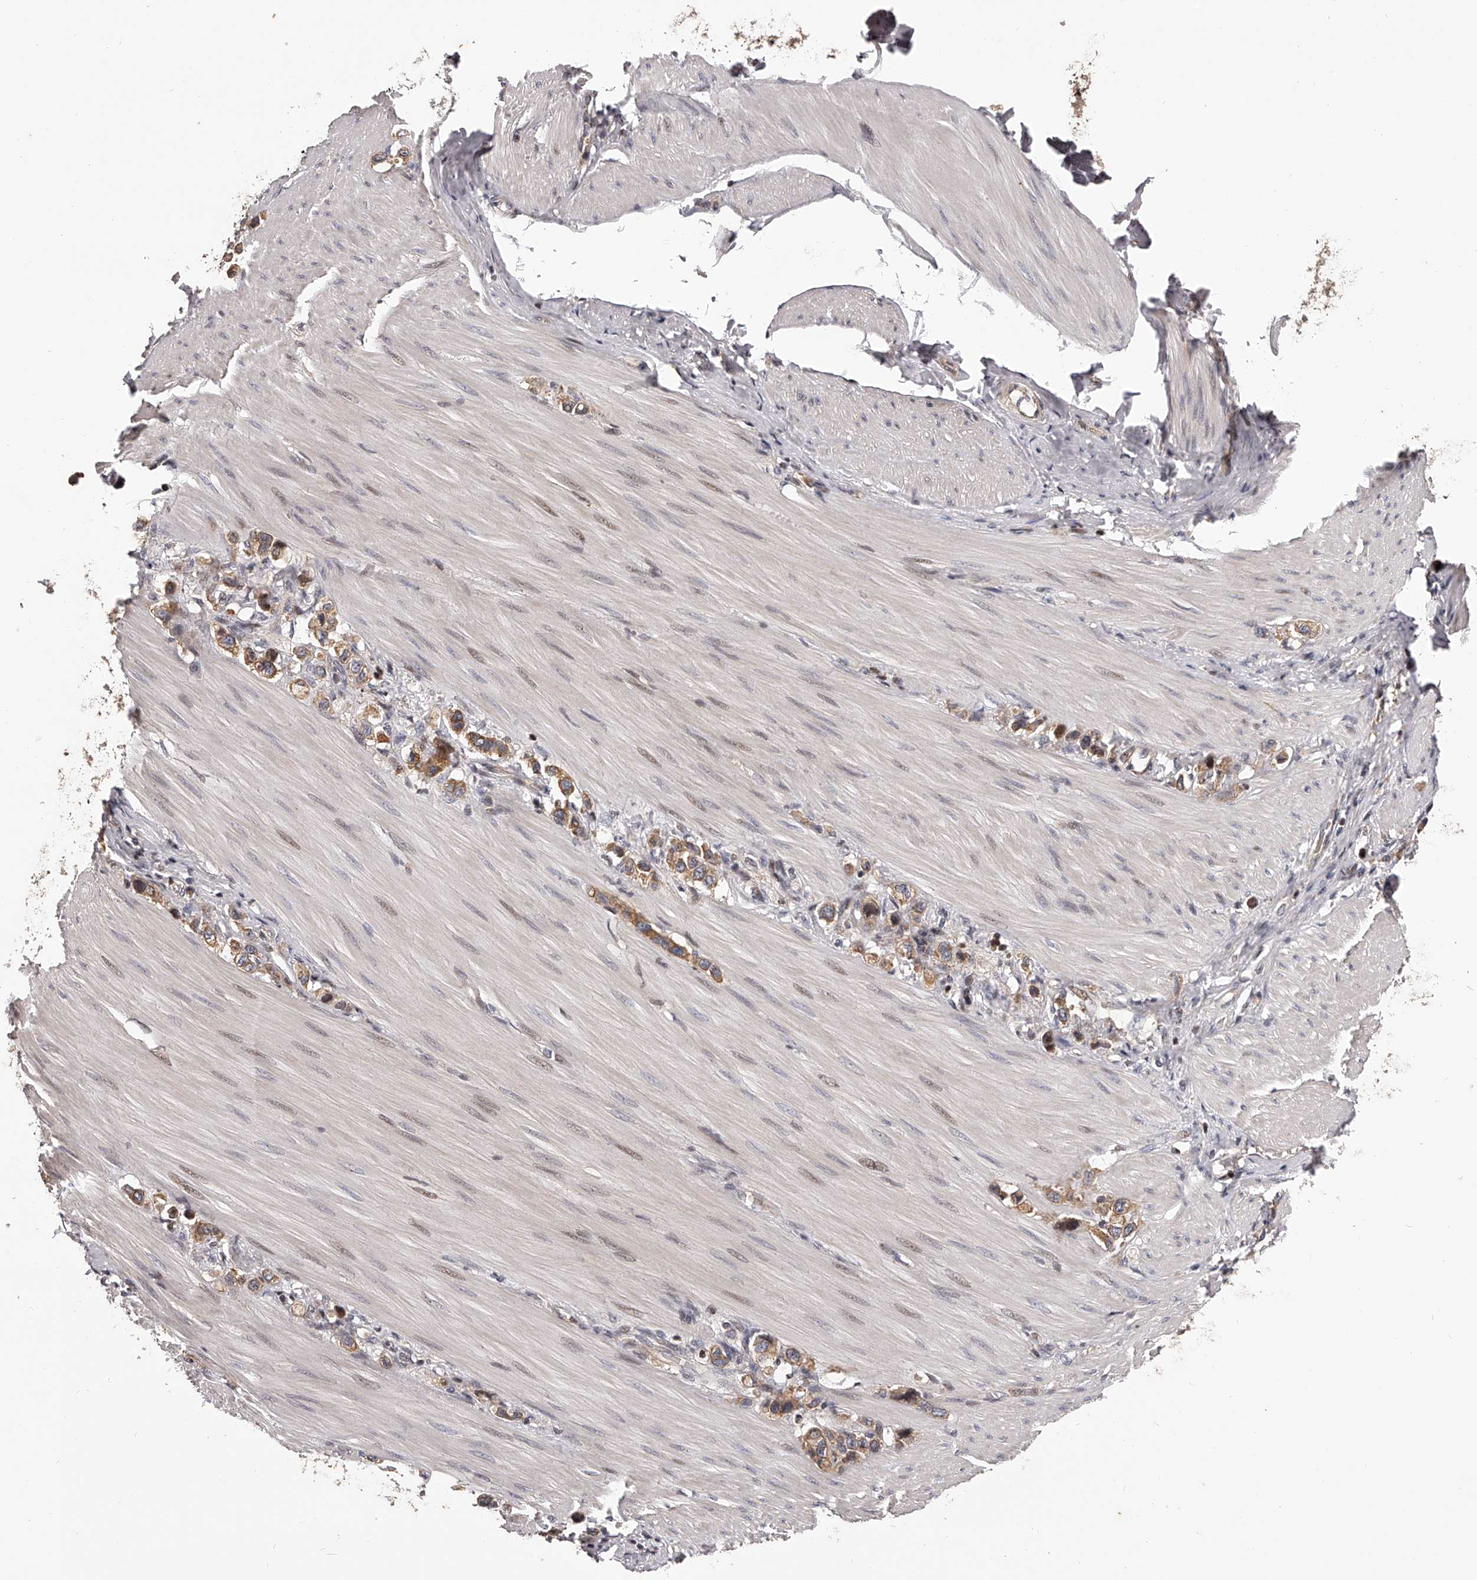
{"staining": {"intensity": "moderate", "quantity": ">75%", "location": "cytoplasmic/membranous"}, "tissue": "stomach cancer", "cell_type": "Tumor cells", "image_type": "cancer", "snomed": [{"axis": "morphology", "description": "Adenocarcinoma, NOS"}, {"axis": "topography", "description": "Stomach"}], "caption": "Protein staining by IHC shows moderate cytoplasmic/membranous staining in approximately >75% of tumor cells in stomach cancer. (brown staining indicates protein expression, while blue staining denotes nuclei).", "gene": "PFDN2", "patient": {"sex": "female", "age": 65}}